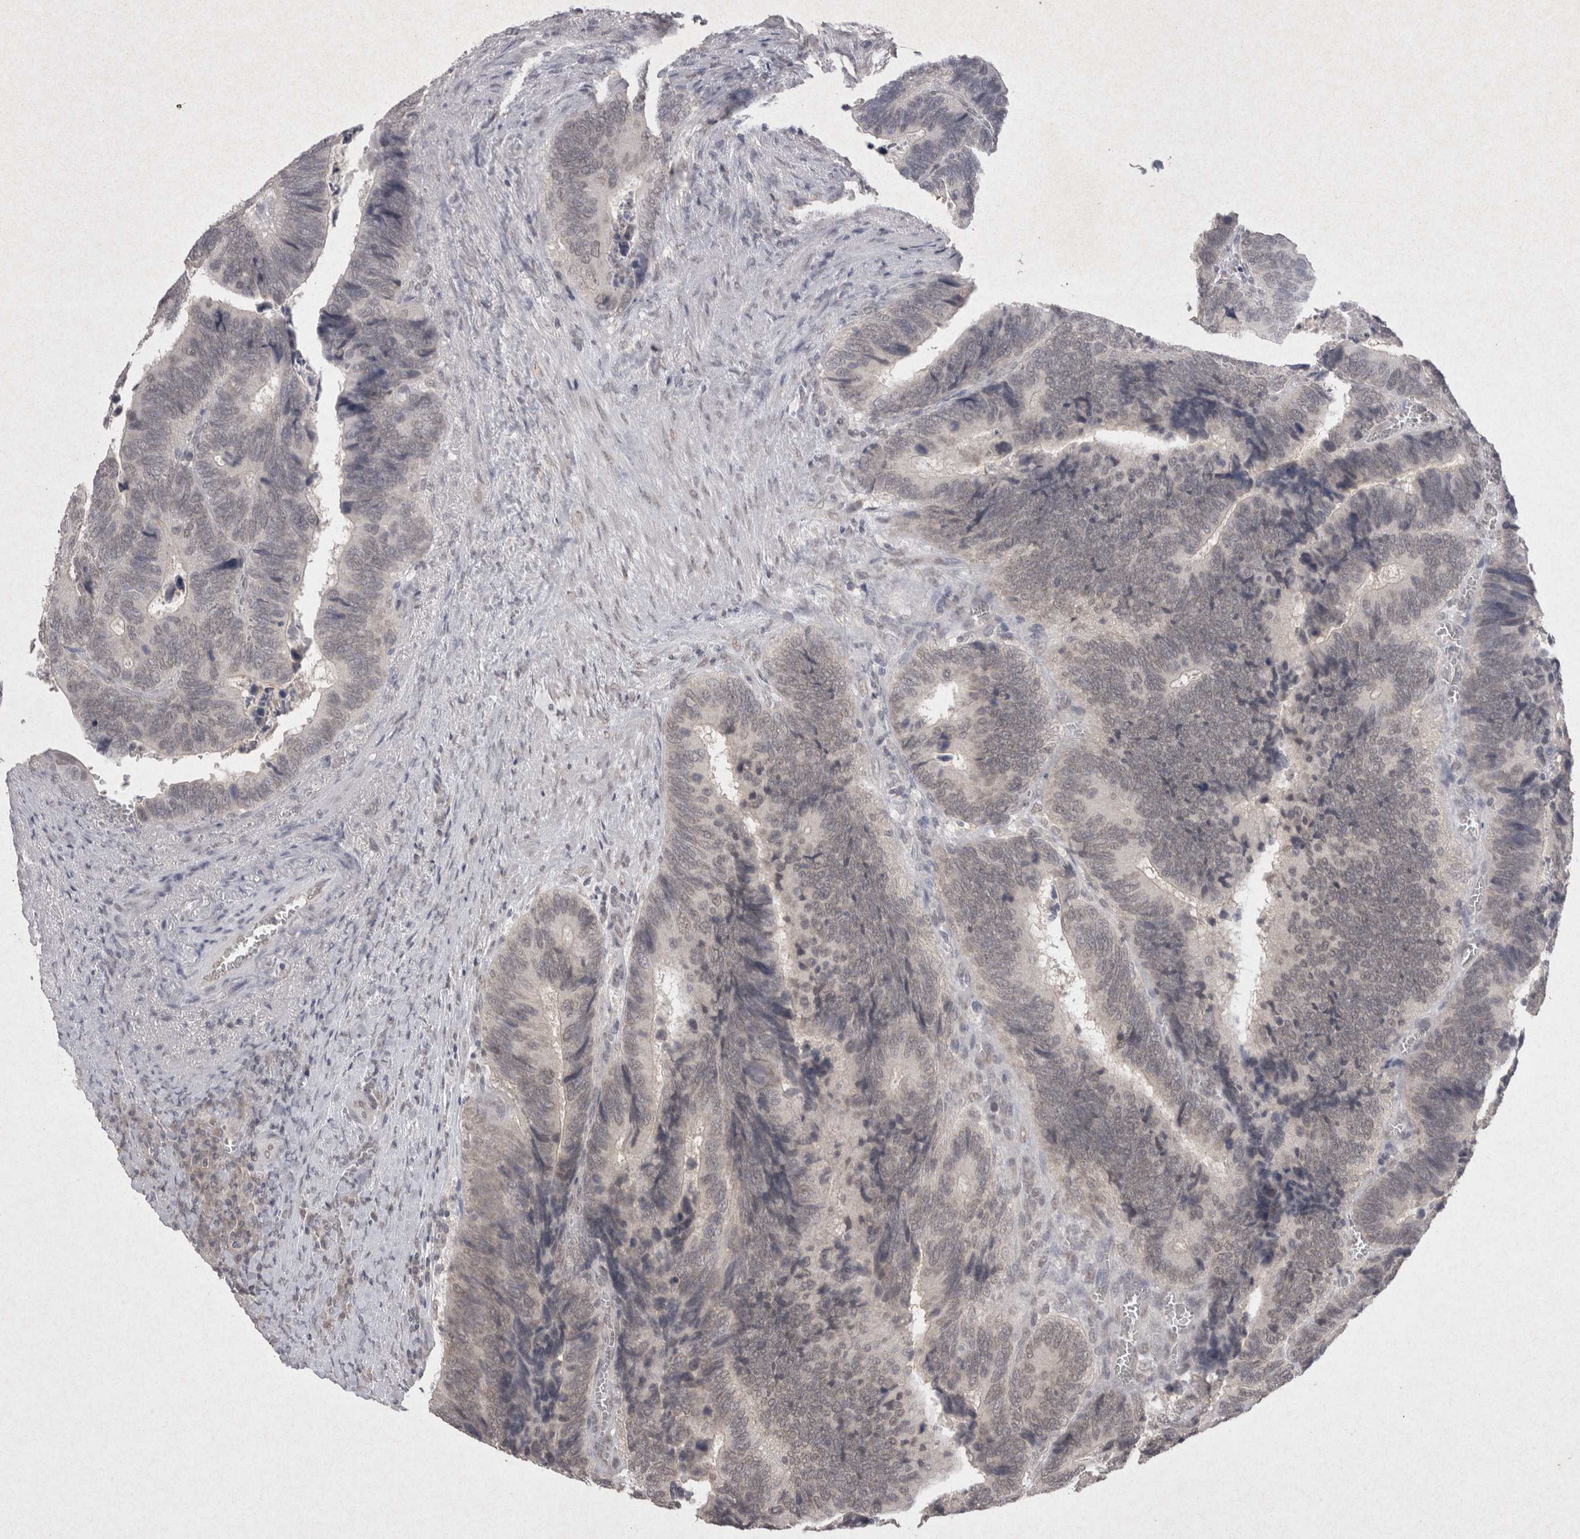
{"staining": {"intensity": "weak", "quantity": "<25%", "location": "nuclear"}, "tissue": "colorectal cancer", "cell_type": "Tumor cells", "image_type": "cancer", "snomed": [{"axis": "morphology", "description": "Adenocarcinoma, NOS"}, {"axis": "topography", "description": "Colon"}], "caption": "Tumor cells show no significant positivity in colorectal cancer (adenocarcinoma).", "gene": "LYVE1", "patient": {"sex": "male", "age": 72}}